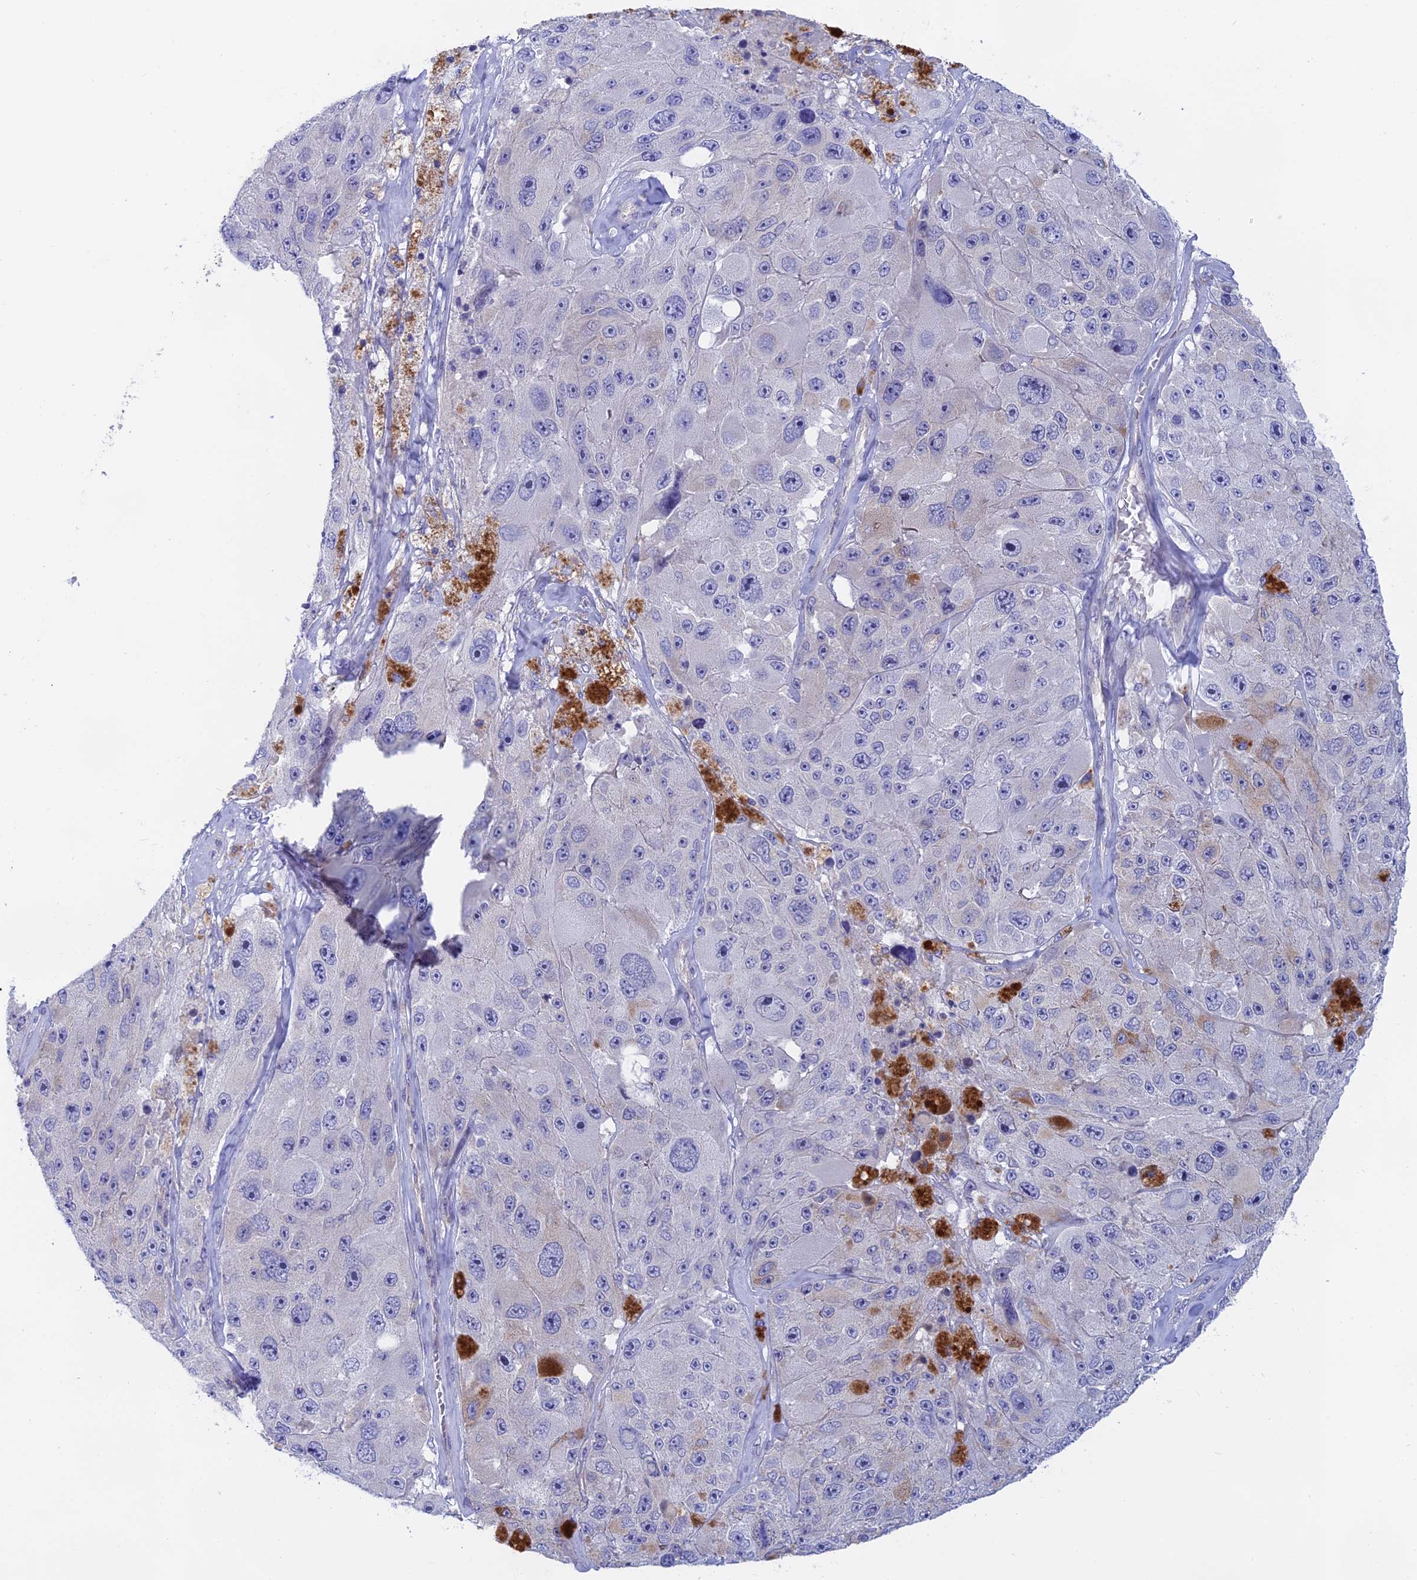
{"staining": {"intensity": "negative", "quantity": "none", "location": "none"}, "tissue": "melanoma", "cell_type": "Tumor cells", "image_type": "cancer", "snomed": [{"axis": "morphology", "description": "Malignant melanoma, Metastatic site"}, {"axis": "topography", "description": "Lymph node"}], "caption": "DAB immunohistochemical staining of human melanoma demonstrates no significant expression in tumor cells. (DAB immunohistochemistry visualized using brightfield microscopy, high magnification).", "gene": "GLB1L", "patient": {"sex": "male", "age": 62}}